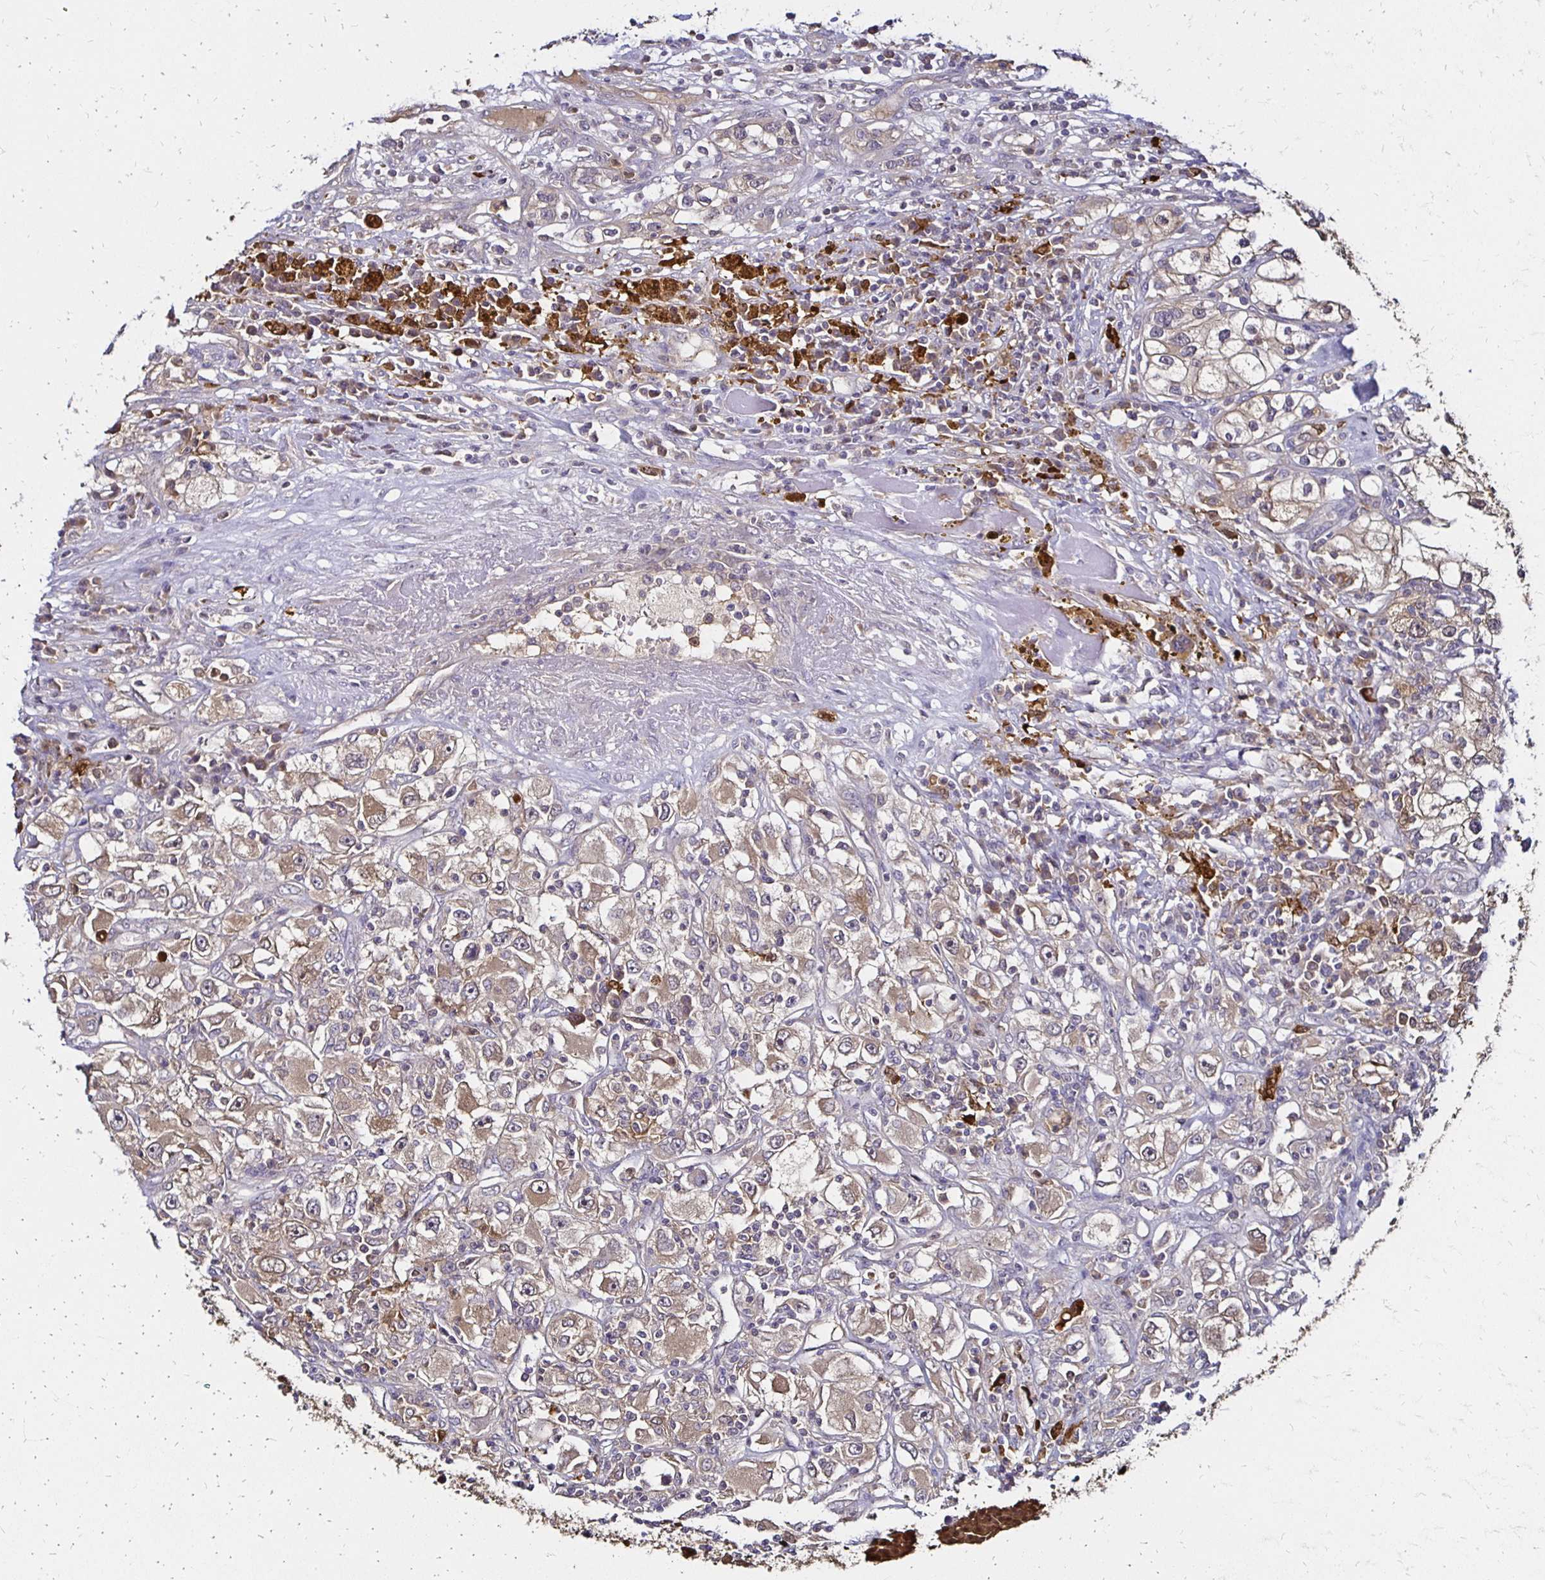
{"staining": {"intensity": "weak", "quantity": ">75%", "location": "cytoplasmic/membranous"}, "tissue": "renal cancer", "cell_type": "Tumor cells", "image_type": "cancer", "snomed": [{"axis": "morphology", "description": "Adenocarcinoma, NOS"}, {"axis": "topography", "description": "Kidney"}], "caption": "DAB (3,3'-diaminobenzidine) immunohistochemical staining of renal cancer reveals weak cytoplasmic/membranous protein staining in about >75% of tumor cells.", "gene": "TXN", "patient": {"sex": "female", "age": 52}}